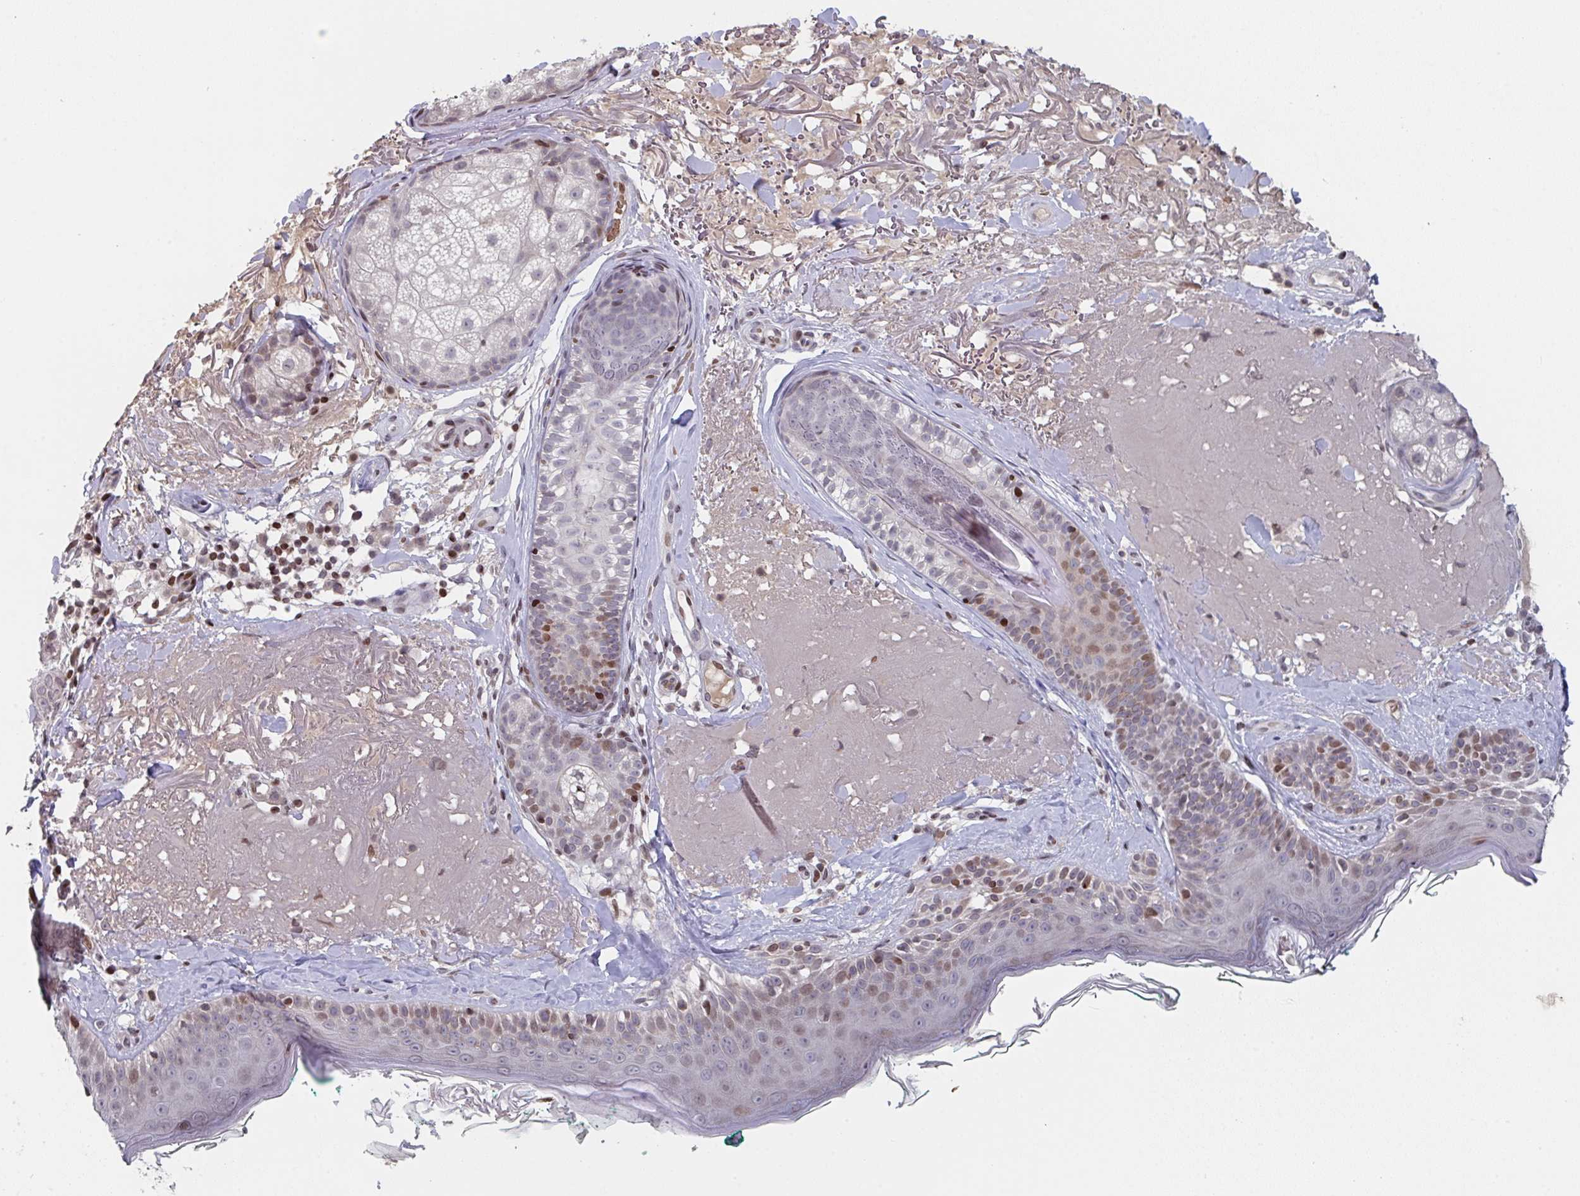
{"staining": {"intensity": "weak", "quantity": ">75%", "location": "nuclear"}, "tissue": "skin", "cell_type": "Fibroblasts", "image_type": "normal", "snomed": [{"axis": "morphology", "description": "Normal tissue, NOS"}, {"axis": "topography", "description": "Skin"}], "caption": "A brown stain shows weak nuclear expression of a protein in fibroblasts of normal skin.", "gene": "PCDHB8", "patient": {"sex": "male", "age": 73}}